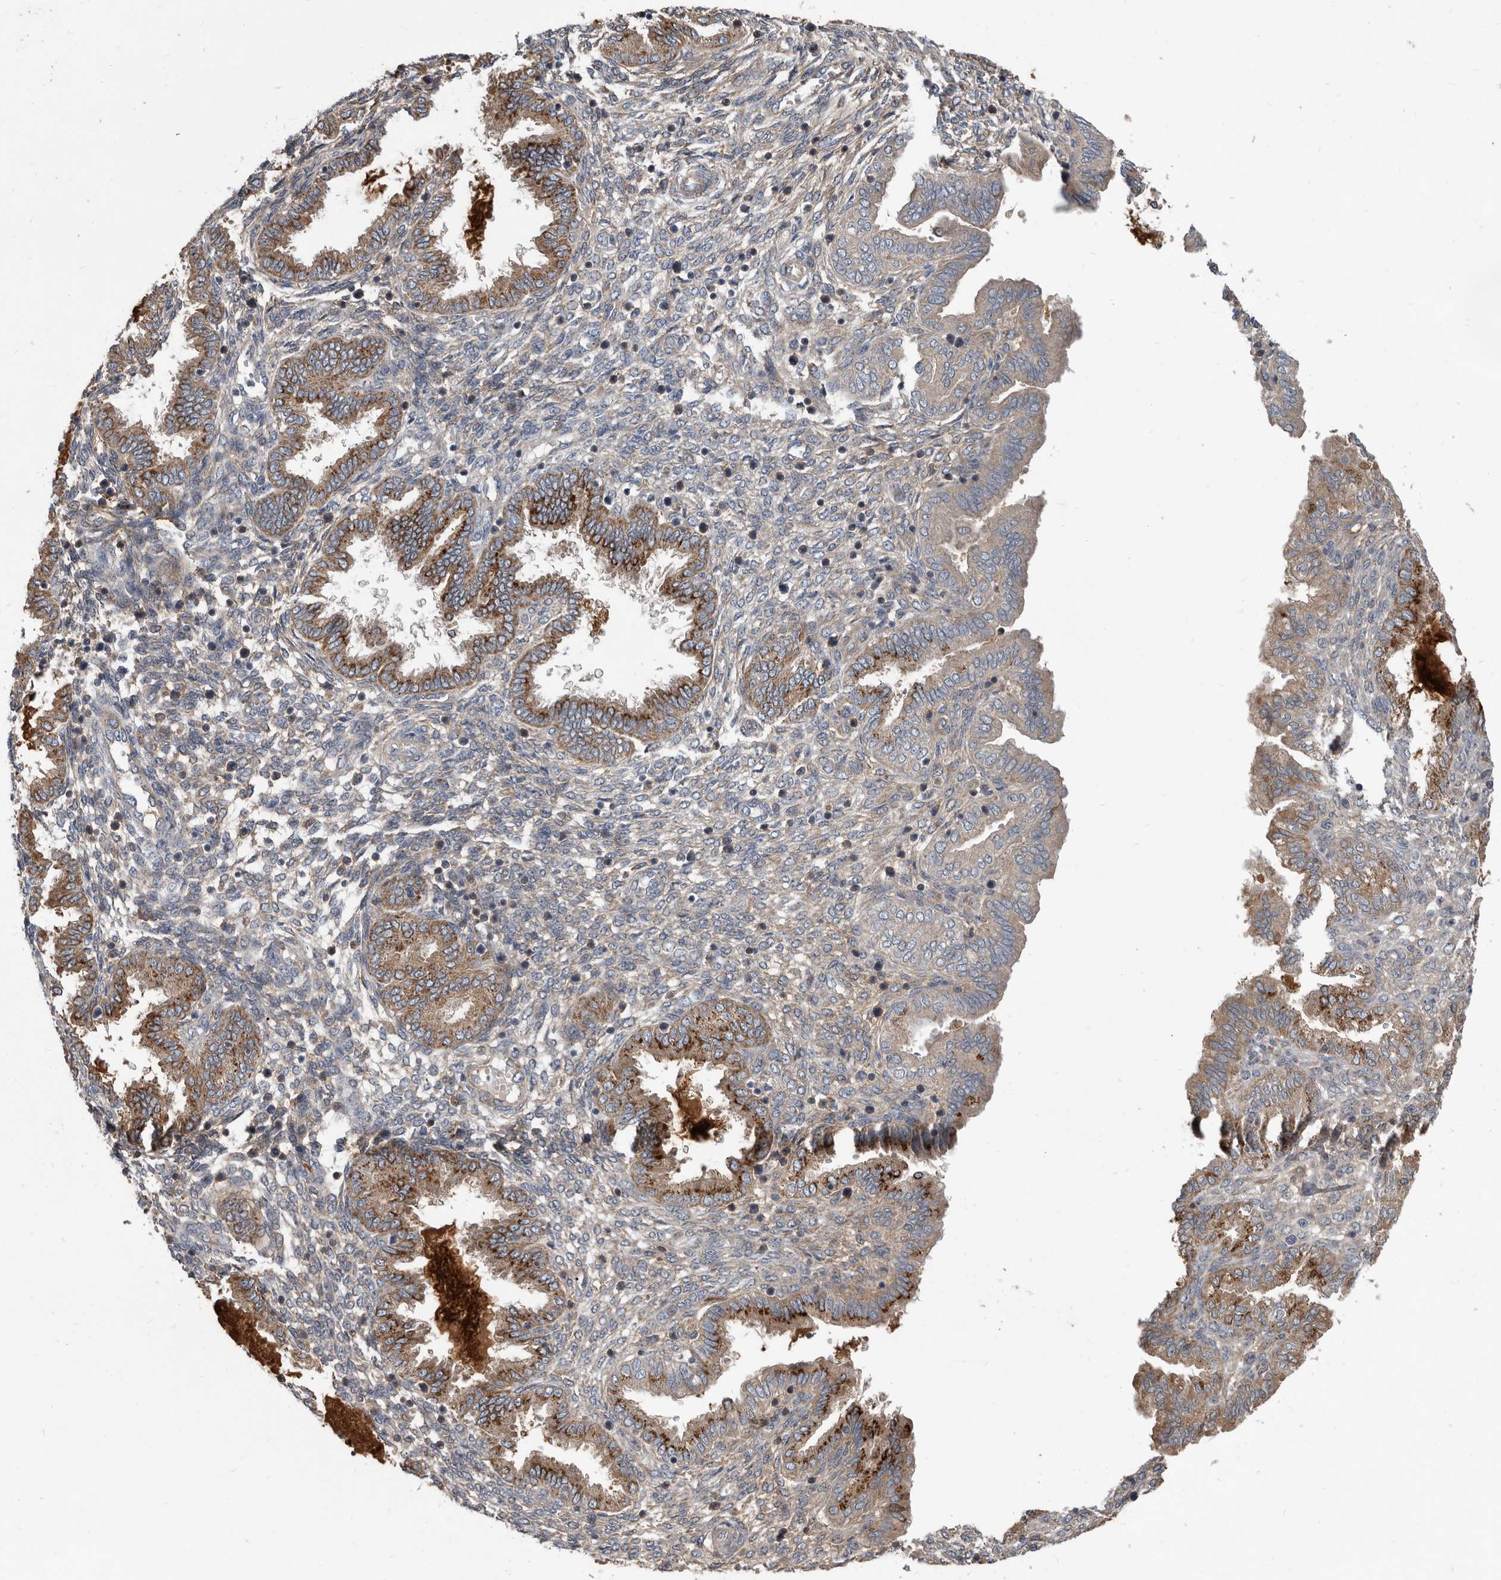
{"staining": {"intensity": "weak", "quantity": "<25%", "location": "cytoplasmic/membranous"}, "tissue": "endometrium", "cell_type": "Cells in endometrial stroma", "image_type": "normal", "snomed": [{"axis": "morphology", "description": "Normal tissue, NOS"}, {"axis": "topography", "description": "Endometrium"}], "caption": "Immunohistochemistry (IHC) image of normal endometrium stained for a protein (brown), which reveals no expression in cells in endometrial stroma.", "gene": "PI15", "patient": {"sex": "female", "age": 33}}